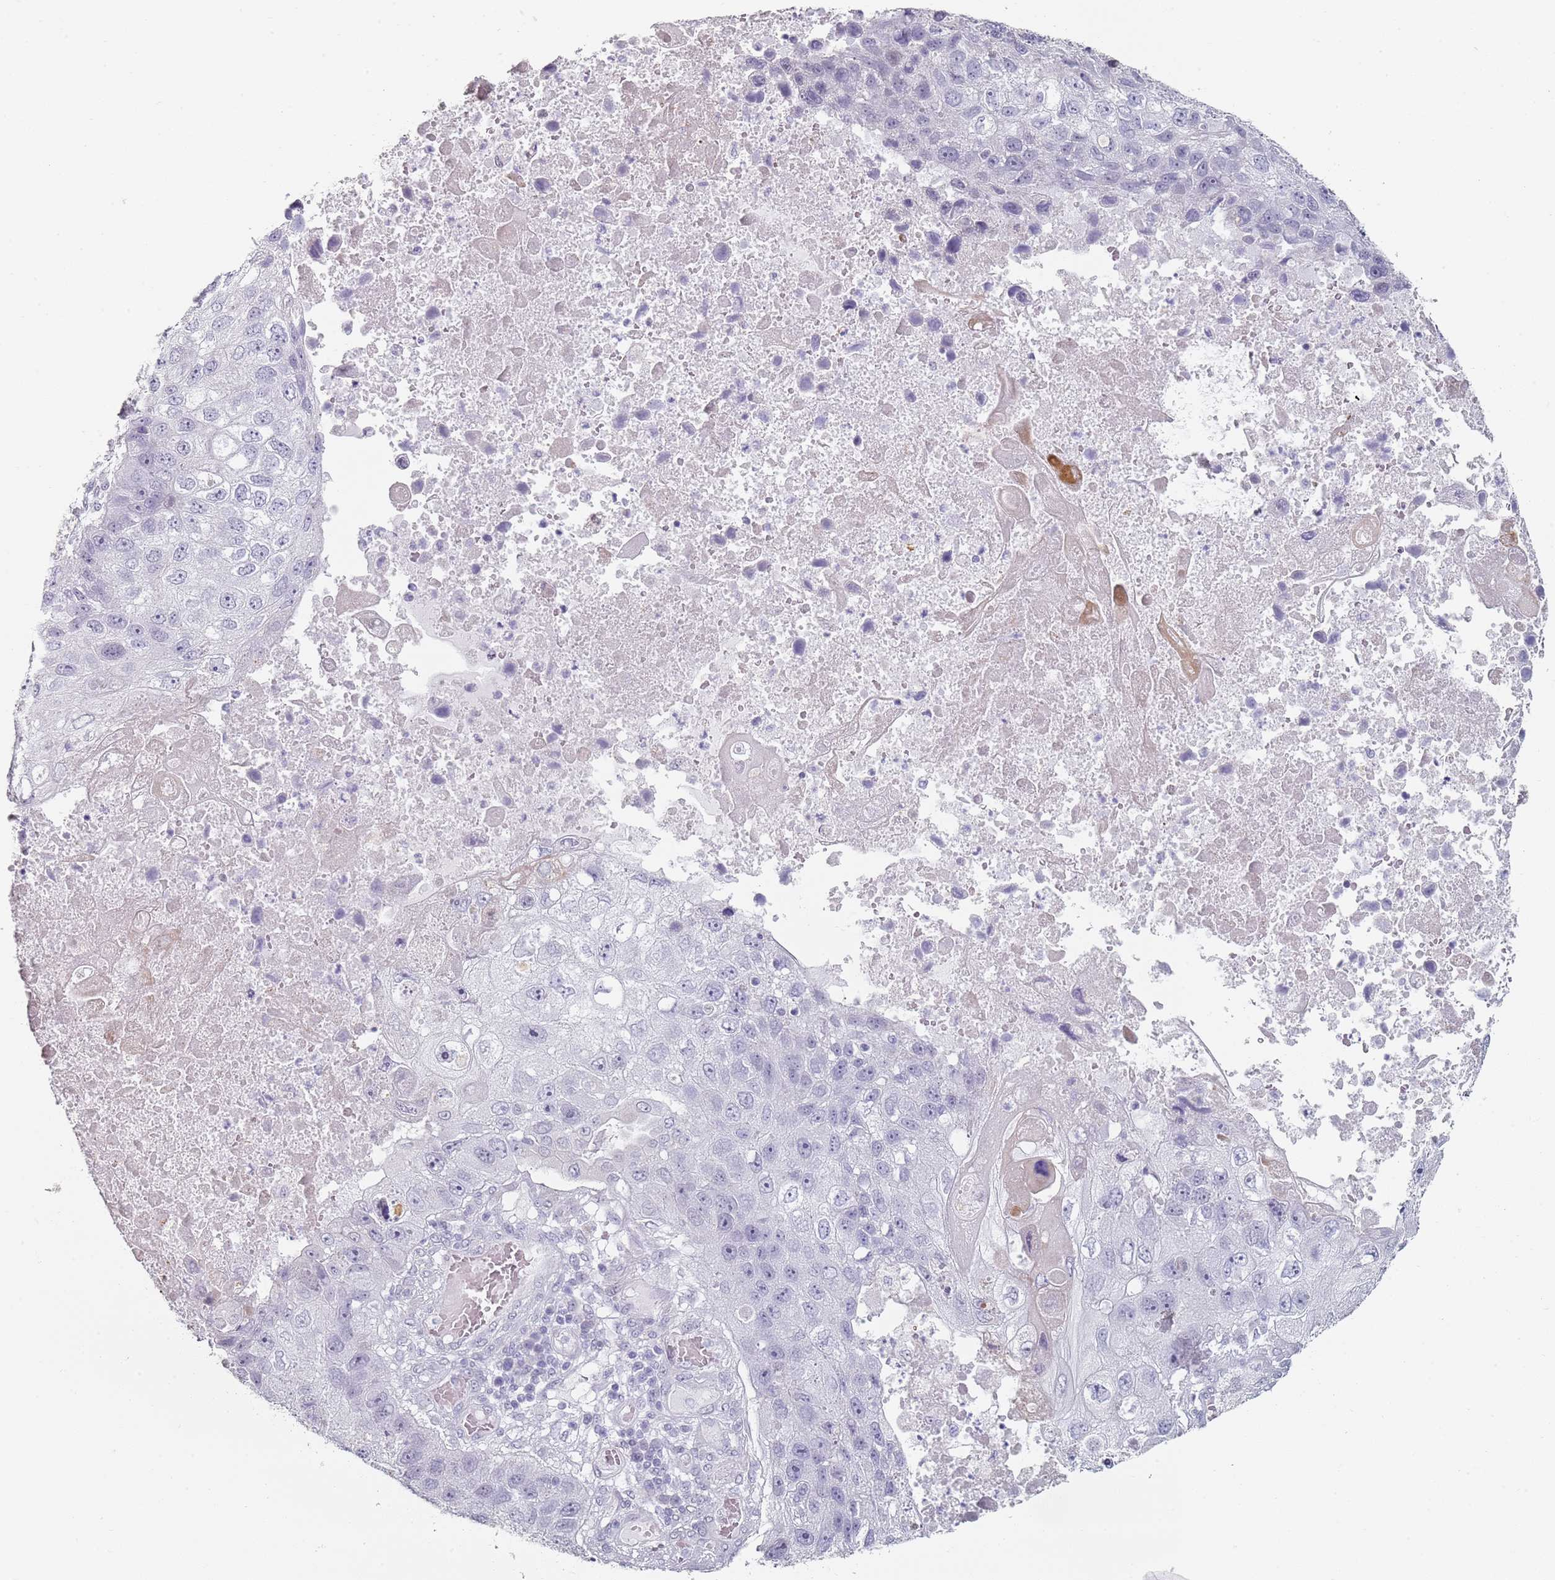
{"staining": {"intensity": "negative", "quantity": "none", "location": "none"}, "tissue": "lung cancer", "cell_type": "Tumor cells", "image_type": "cancer", "snomed": [{"axis": "morphology", "description": "Squamous cell carcinoma, NOS"}, {"axis": "topography", "description": "Lung"}], "caption": "Tumor cells are negative for protein expression in human lung cancer (squamous cell carcinoma).", "gene": "DNAH11", "patient": {"sex": "male", "age": 61}}